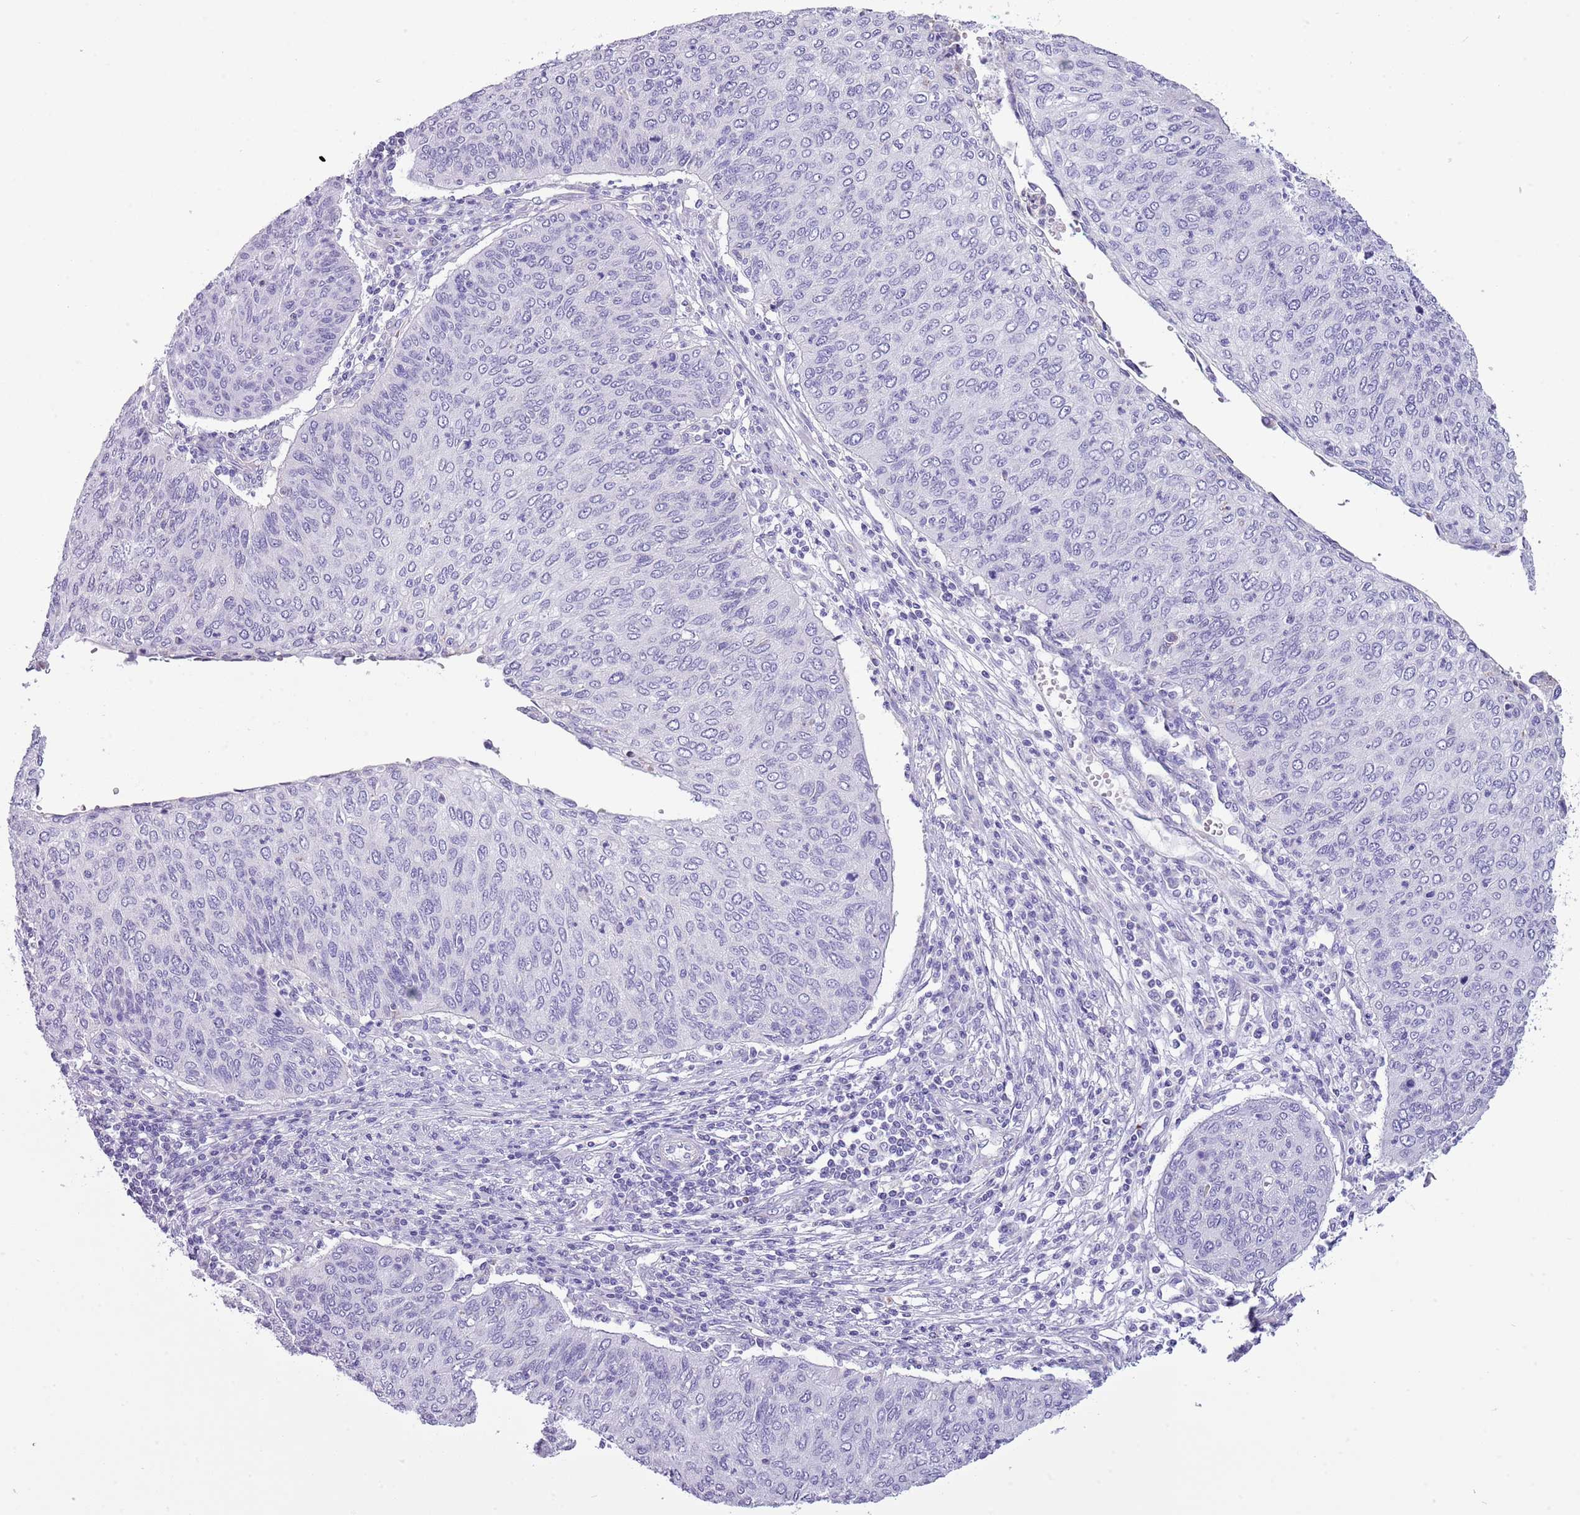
{"staining": {"intensity": "negative", "quantity": "none", "location": "none"}, "tissue": "cervical cancer", "cell_type": "Tumor cells", "image_type": "cancer", "snomed": [{"axis": "morphology", "description": "Squamous cell carcinoma, NOS"}, {"axis": "topography", "description": "Cervix"}], "caption": "Immunohistochemistry (IHC) image of squamous cell carcinoma (cervical) stained for a protein (brown), which exhibits no expression in tumor cells.", "gene": "SLC23A1", "patient": {"sex": "female", "age": 38}}